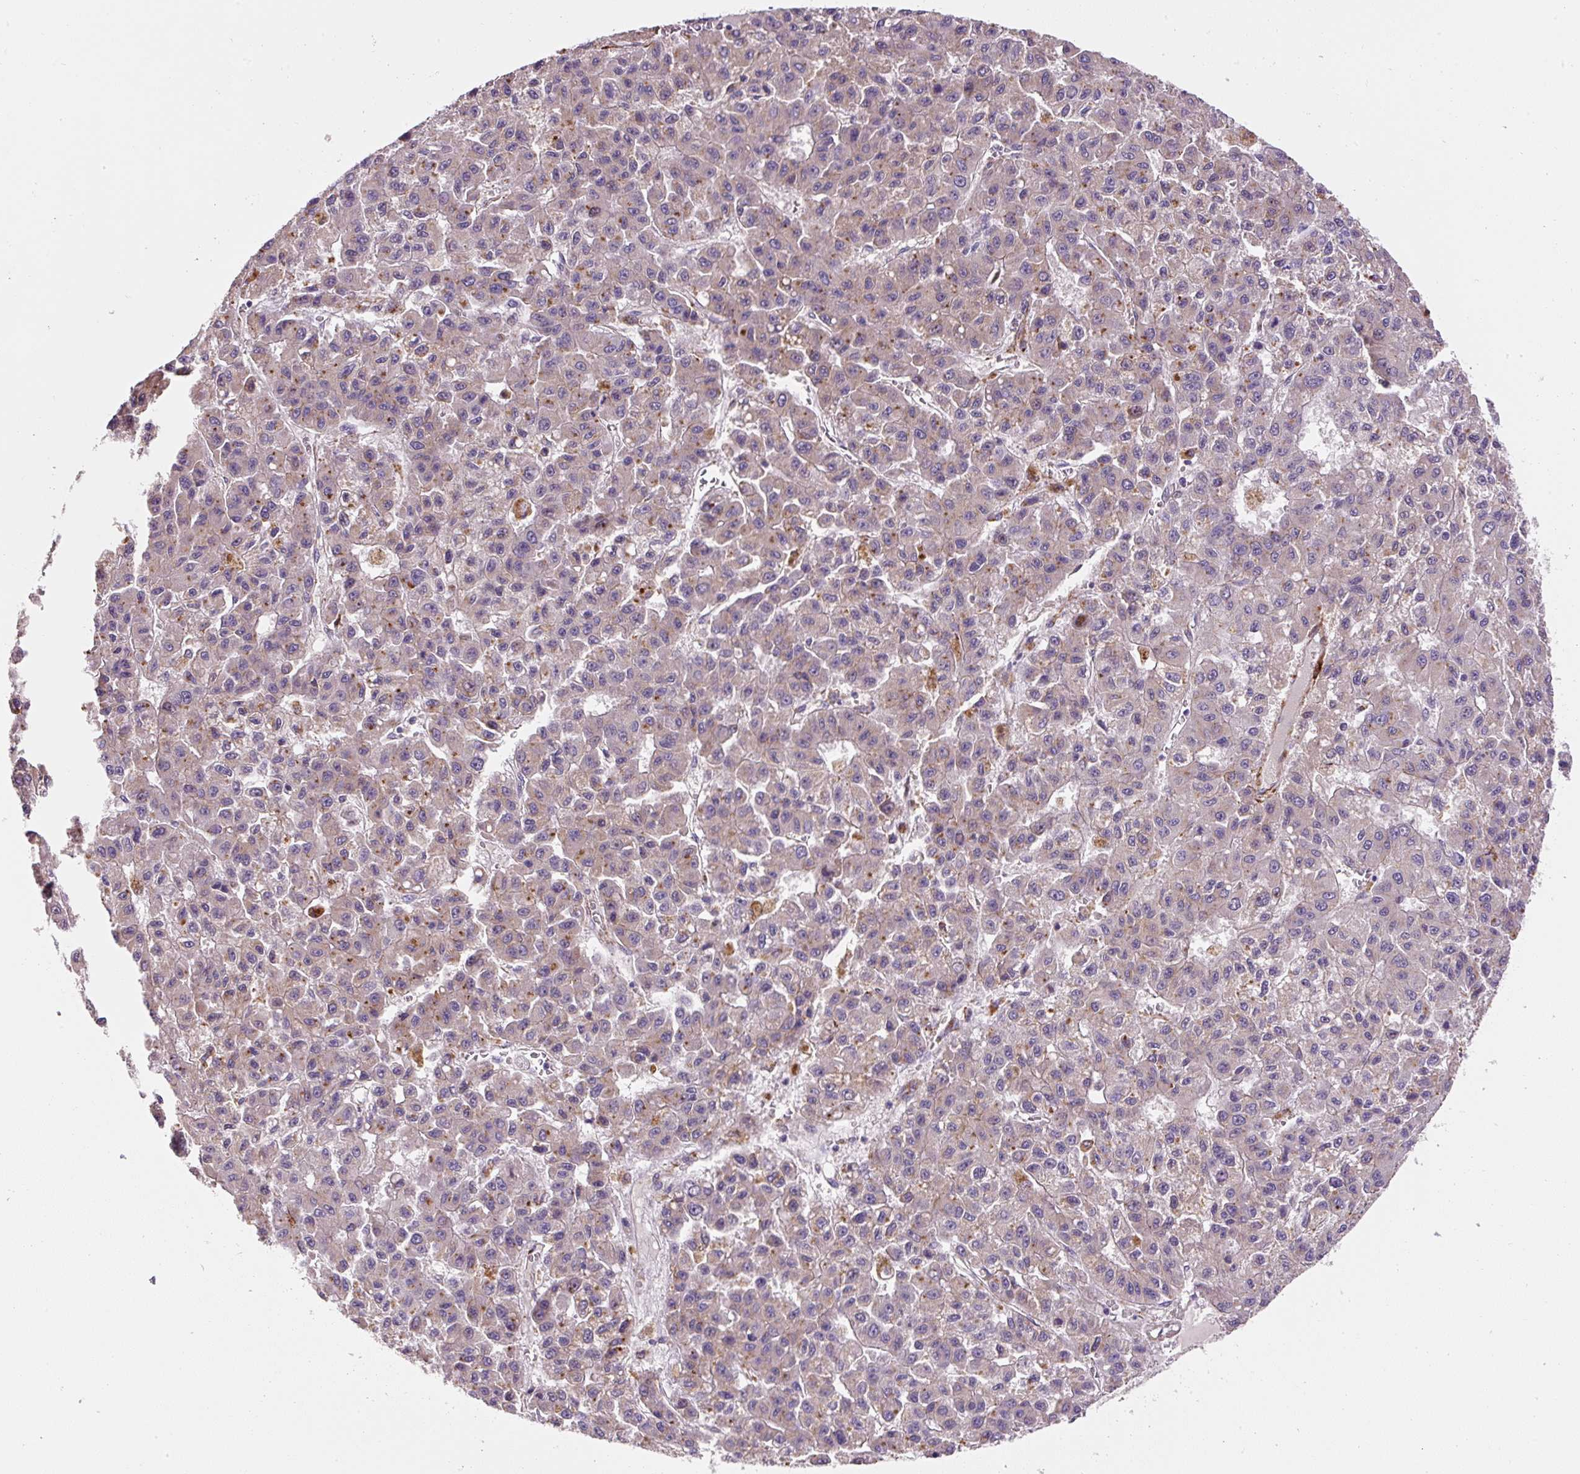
{"staining": {"intensity": "negative", "quantity": "none", "location": "none"}, "tissue": "liver cancer", "cell_type": "Tumor cells", "image_type": "cancer", "snomed": [{"axis": "morphology", "description": "Carcinoma, Hepatocellular, NOS"}, {"axis": "topography", "description": "Liver"}], "caption": "A histopathology image of human liver hepatocellular carcinoma is negative for staining in tumor cells.", "gene": "RNF170", "patient": {"sex": "male", "age": 70}}